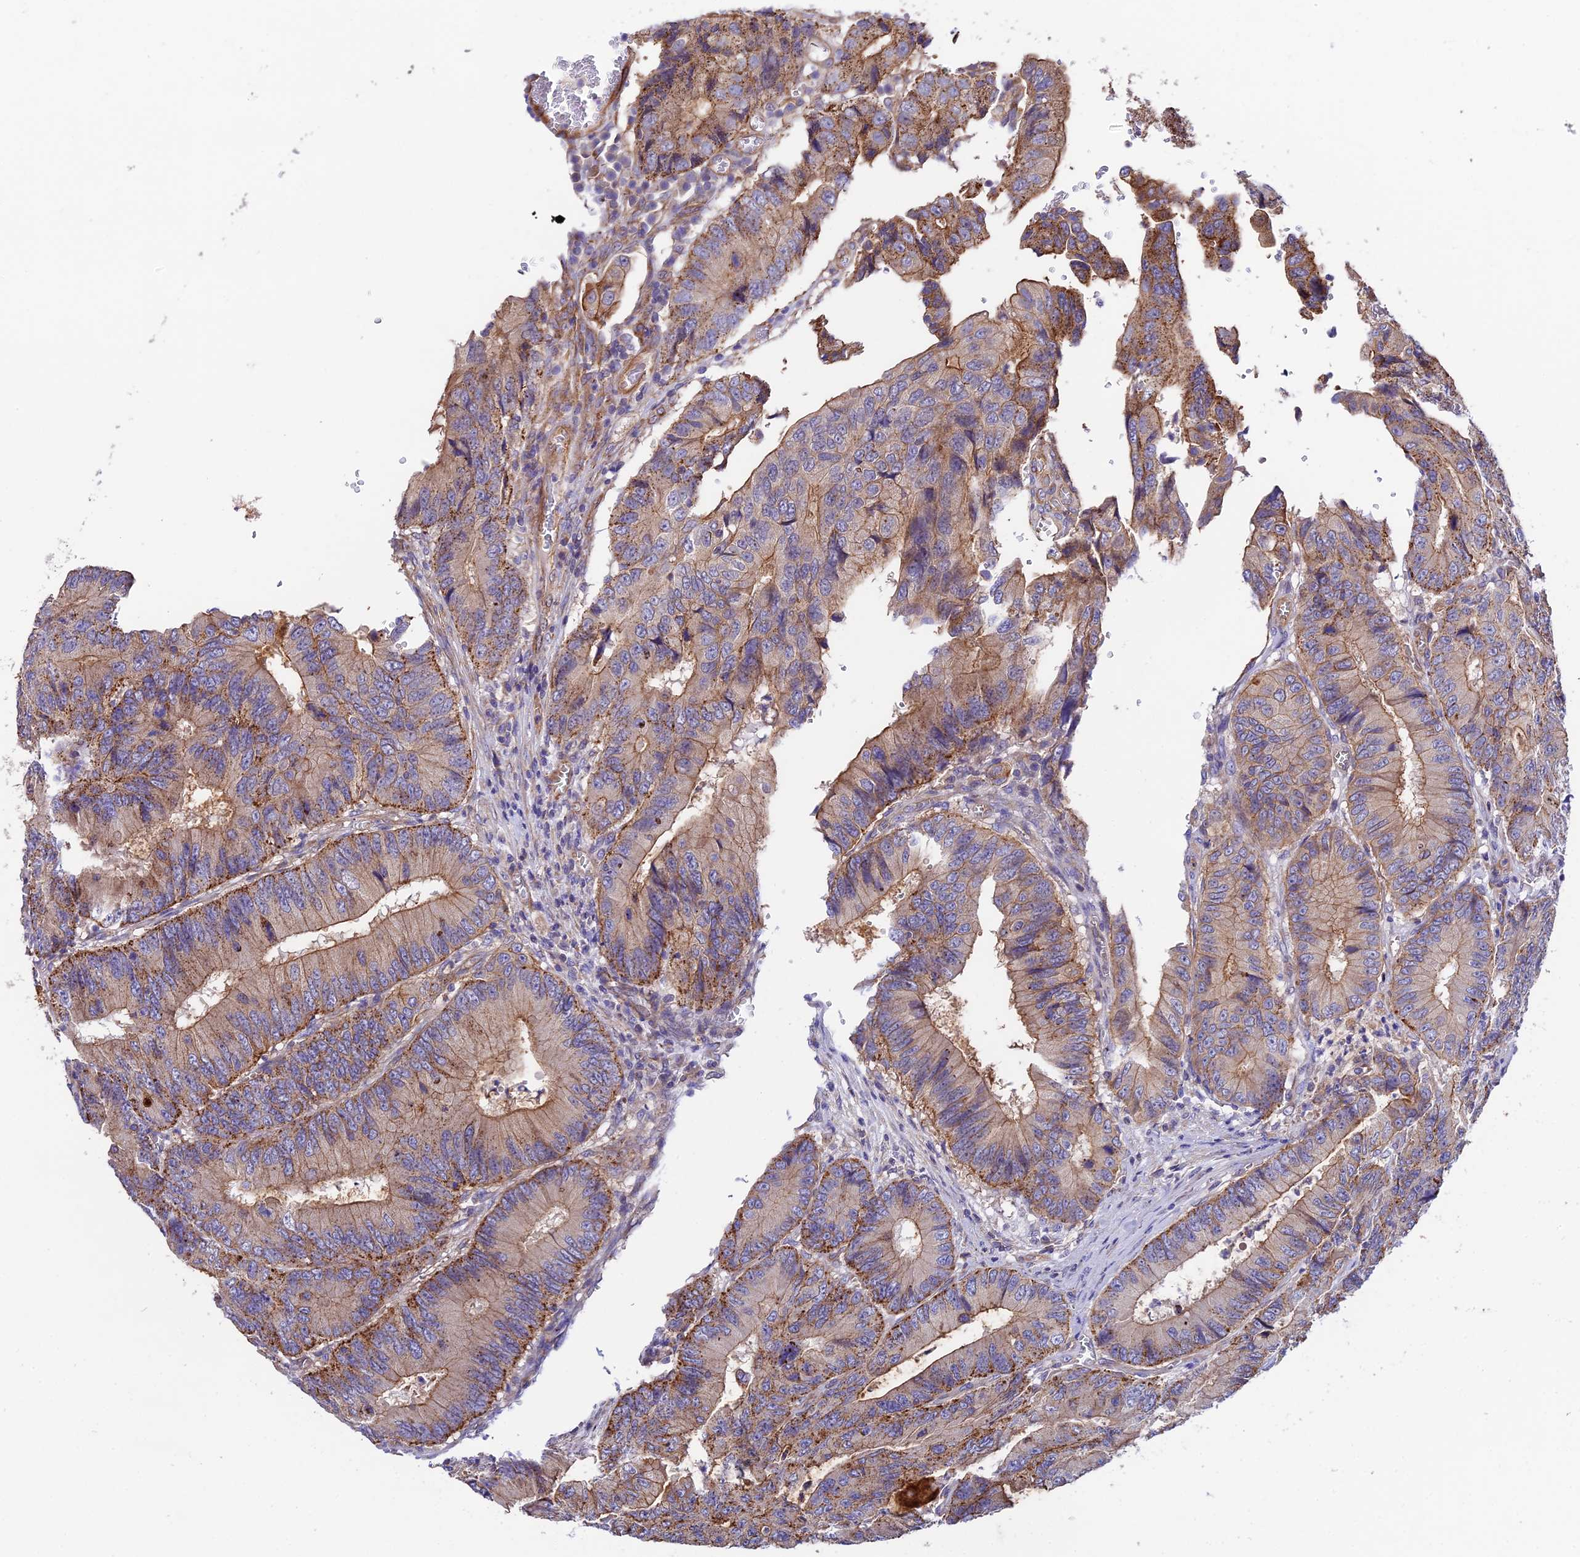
{"staining": {"intensity": "moderate", "quantity": "25%-75%", "location": "cytoplasmic/membranous"}, "tissue": "colorectal cancer", "cell_type": "Tumor cells", "image_type": "cancer", "snomed": [{"axis": "morphology", "description": "Adenocarcinoma, NOS"}, {"axis": "topography", "description": "Colon"}], "caption": "Immunohistochemistry (DAB (3,3'-diaminobenzidine)) staining of human colorectal adenocarcinoma exhibits moderate cytoplasmic/membranous protein staining in about 25%-75% of tumor cells. The protein is stained brown, and the nuclei are stained in blue (DAB IHC with brightfield microscopy, high magnification).", "gene": "QRFP", "patient": {"sex": "male", "age": 85}}